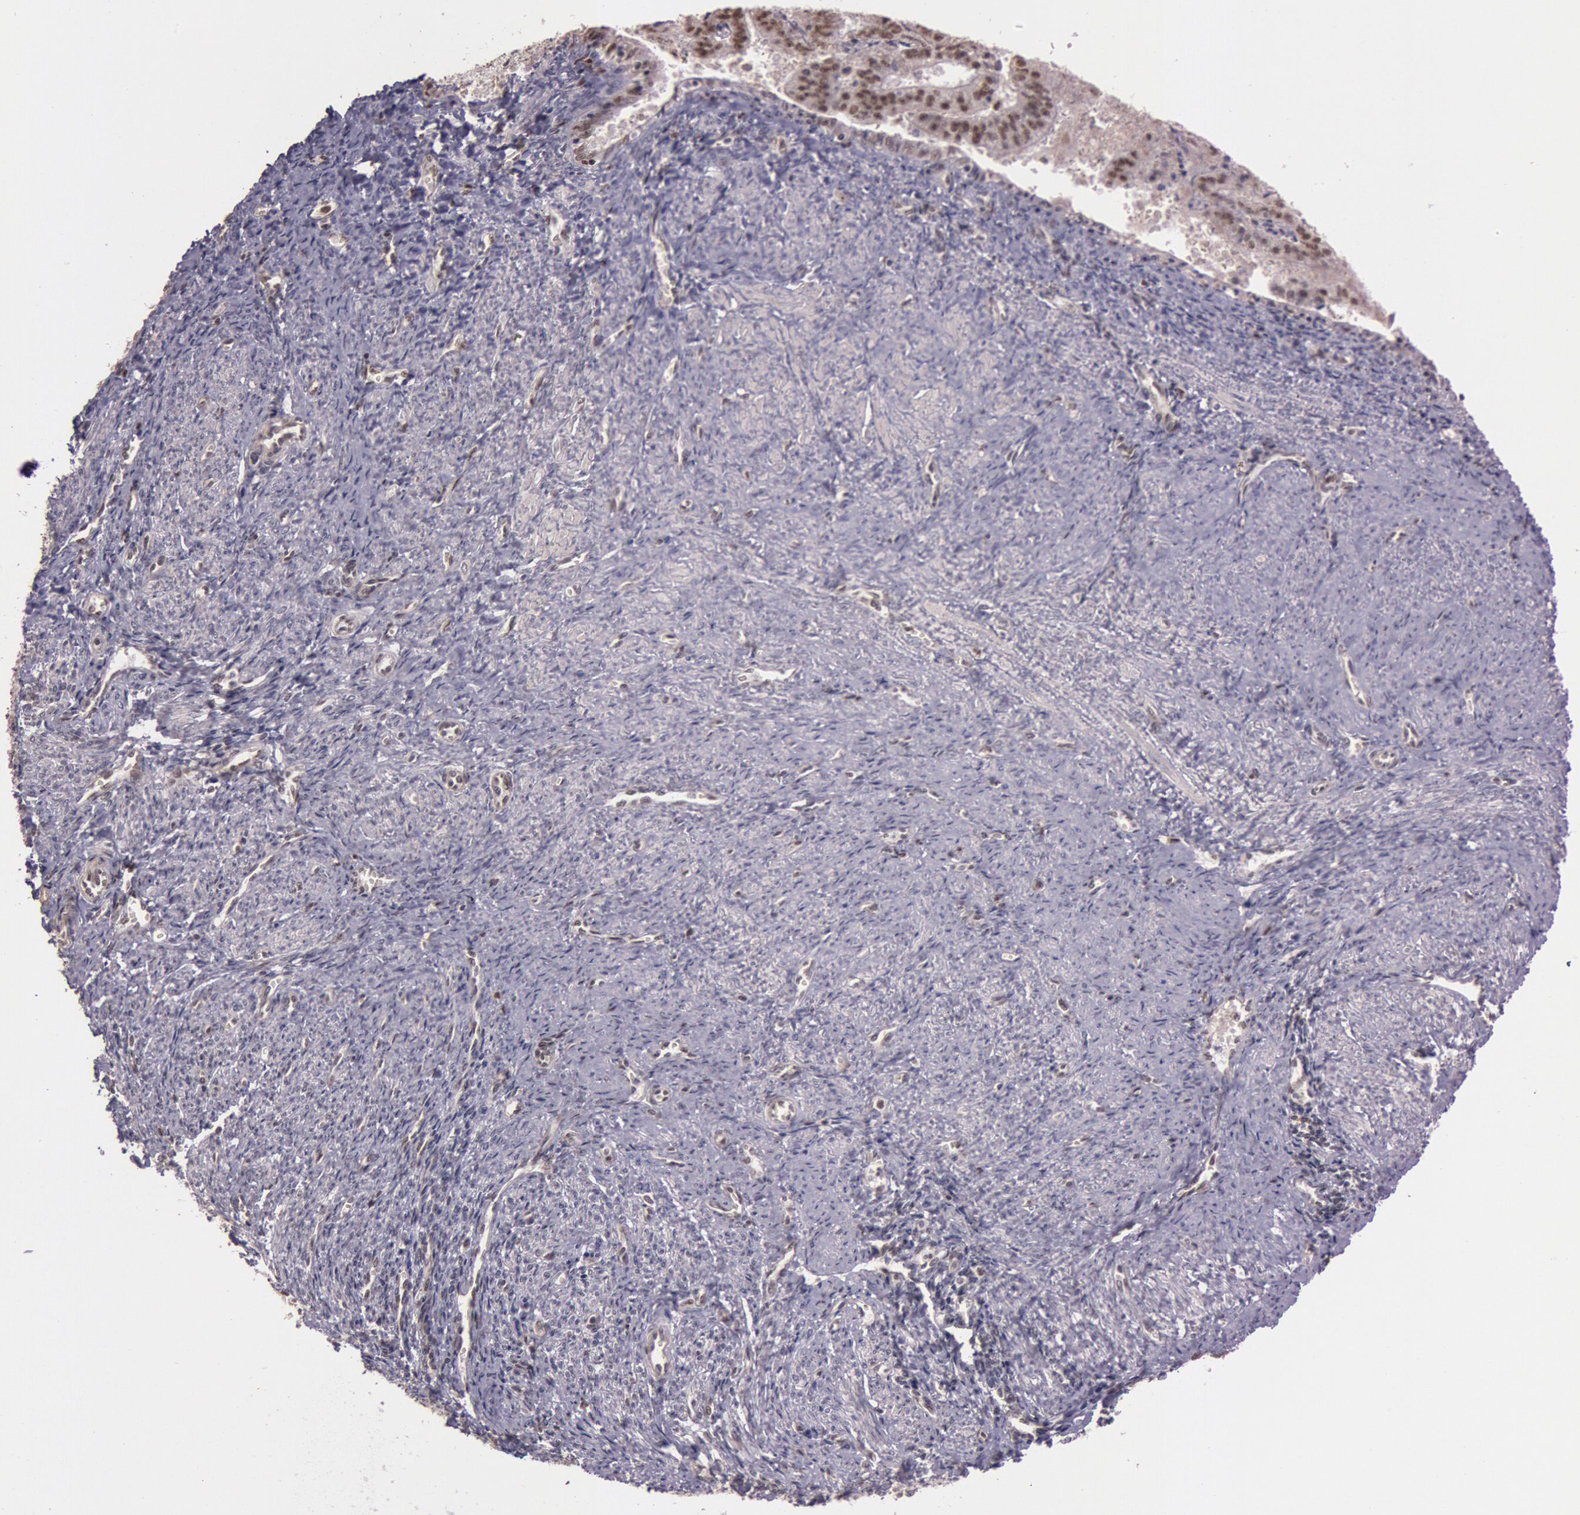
{"staining": {"intensity": "moderate", "quantity": "25%-75%", "location": "nuclear"}, "tissue": "endometrial cancer", "cell_type": "Tumor cells", "image_type": "cancer", "snomed": [{"axis": "morphology", "description": "Adenocarcinoma, NOS"}, {"axis": "topography", "description": "Endometrium"}], "caption": "Adenocarcinoma (endometrial) stained for a protein exhibits moderate nuclear positivity in tumor cells.", "gene": "TASL", "patient": {"sex": "female", "age": 66}}